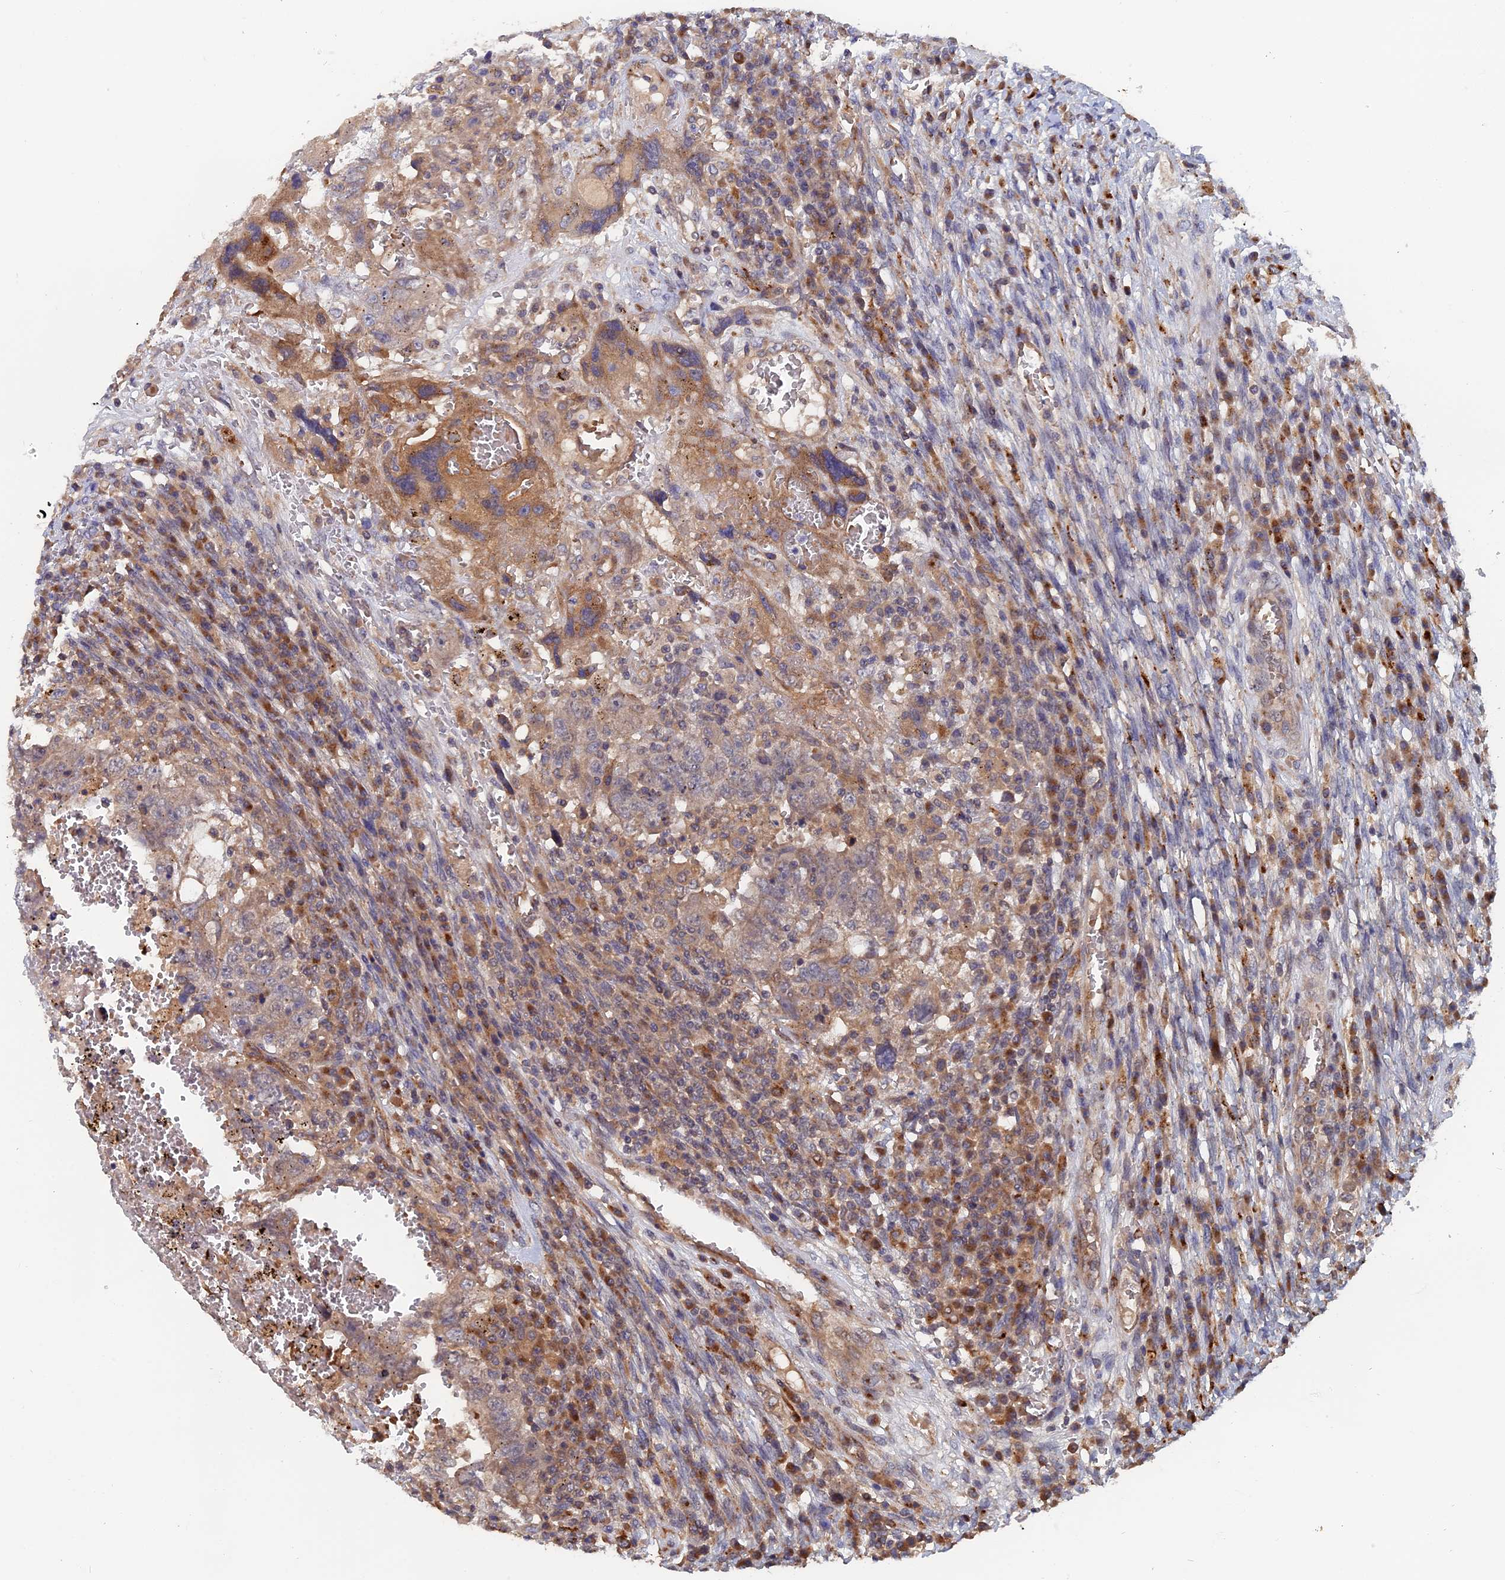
{"staining": {"intensity": "moderate", "quantity": "25%-75%", "location": "cytoplasmic/membranous"}, "tissue": "testis cancer", "cell_type": "Tumor cells", "image_type": "cancer", "snomed": [{"axis": "morphology", "description": "Carcinoma, Embryonal, NOS"}, {"axis": "topography", "description": "Testis"}], "caption": "There is medium levels of moderate cytoplasmic/membranous expression in tumor cells of embryonal carcinoma (testis), as demonstrated by immunohistochemical staining (brown color).", "gene": "TRAPPC2L", "patient": {"sex": "male", "age": 26}}